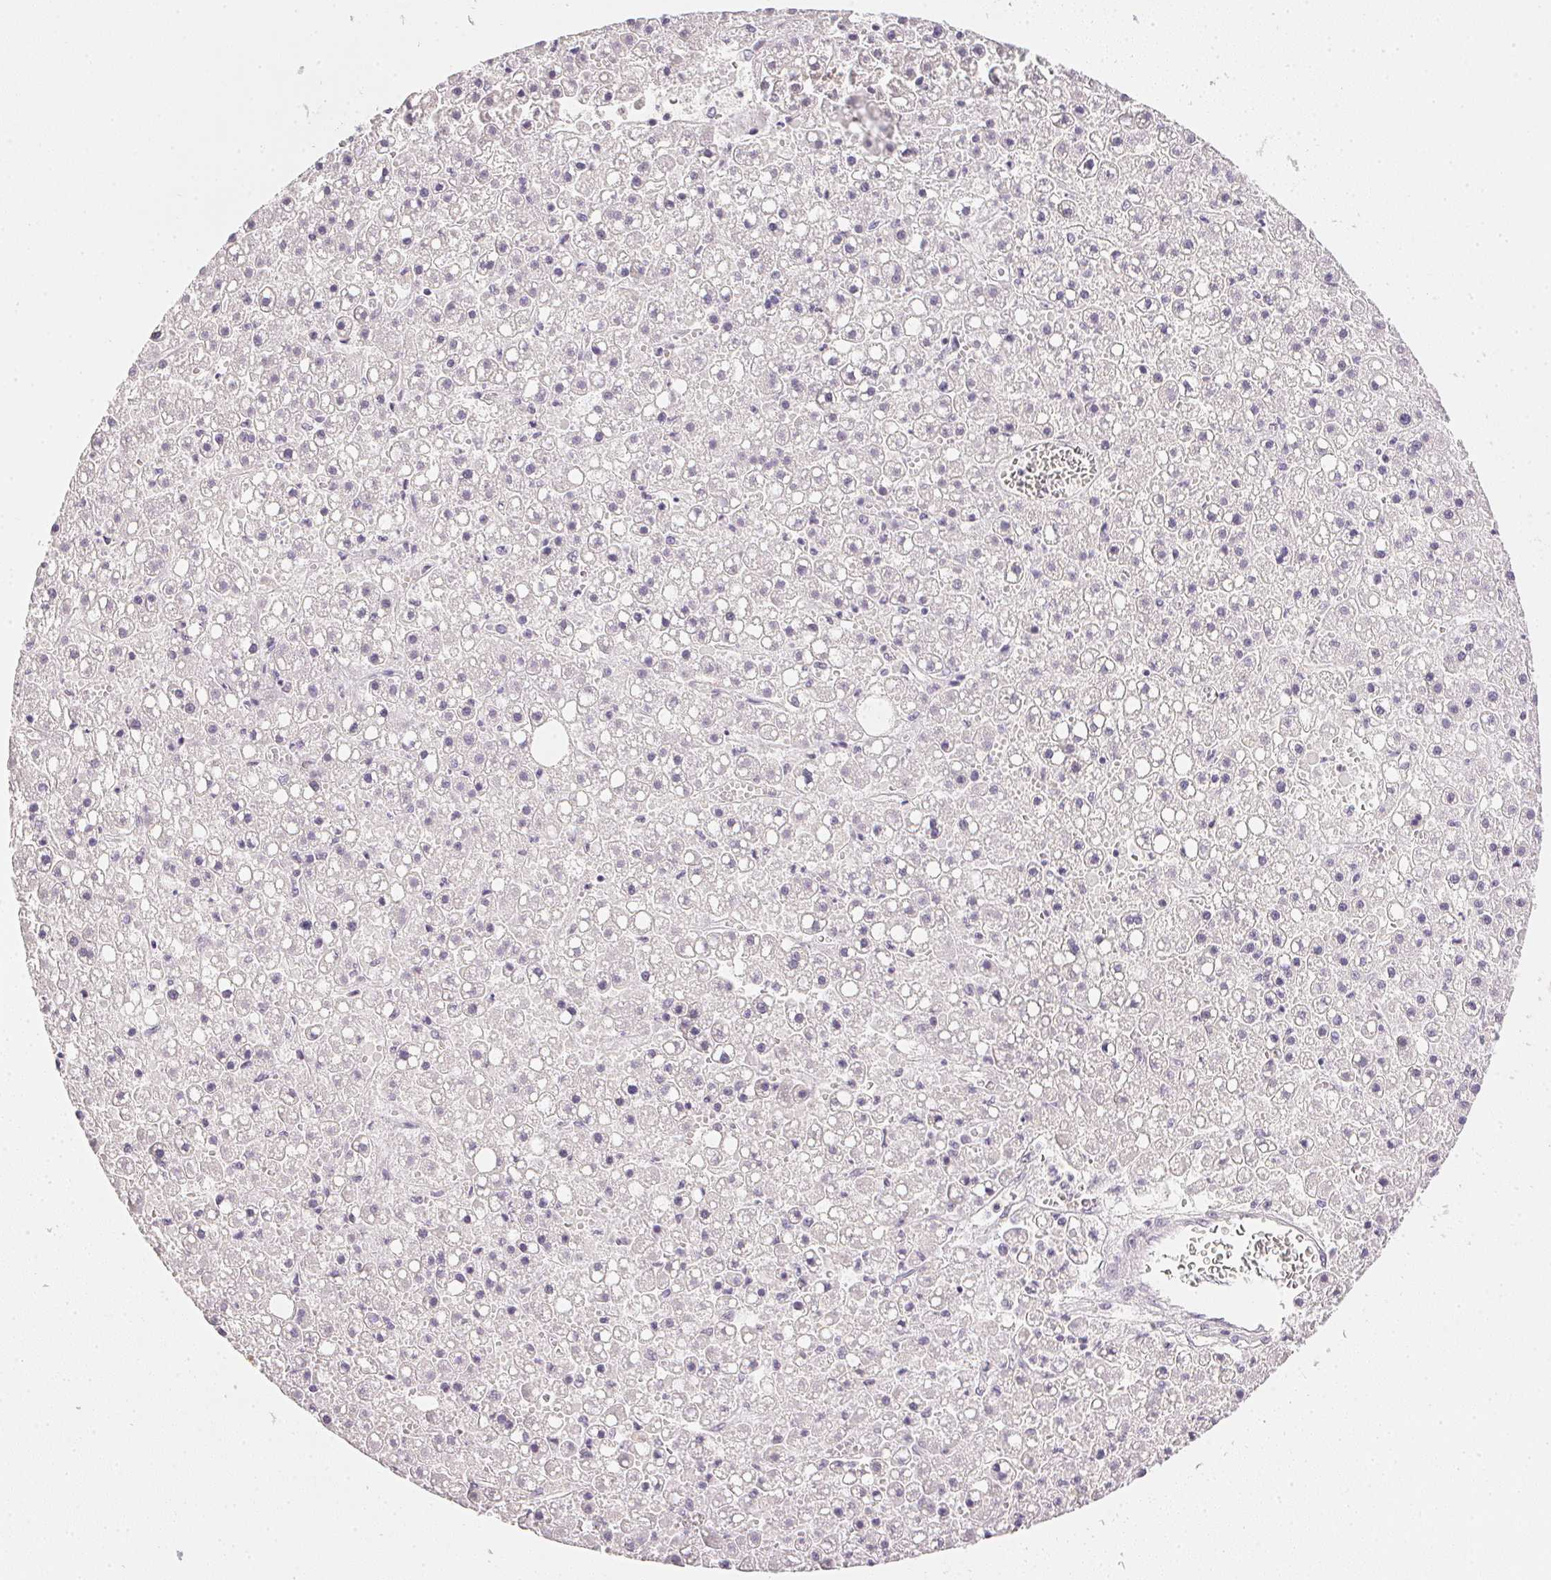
{"staining": {"intensity": "negative", "quantity": "none", "location": "none"}, "tissue": "liver cancer", "cell_type": "Tumor cells", "image_type": "cancer", "snomed": [{"axis": "morphology", "description": "Carcinoma, Hepatocellular, NOS"}, {"axis": "topography", "description": "Liver"}], "caption": "Tumor cells are negative for protein expression in human hepatocellular carcinoma (liver). (DAB (3,3'-diaminobenzidine) immunohistochemistry (IHC) visualized using brightfield microscopy, high magnification).", "gene": "PPY", "patient": {"sex": "male", "age": 67}}